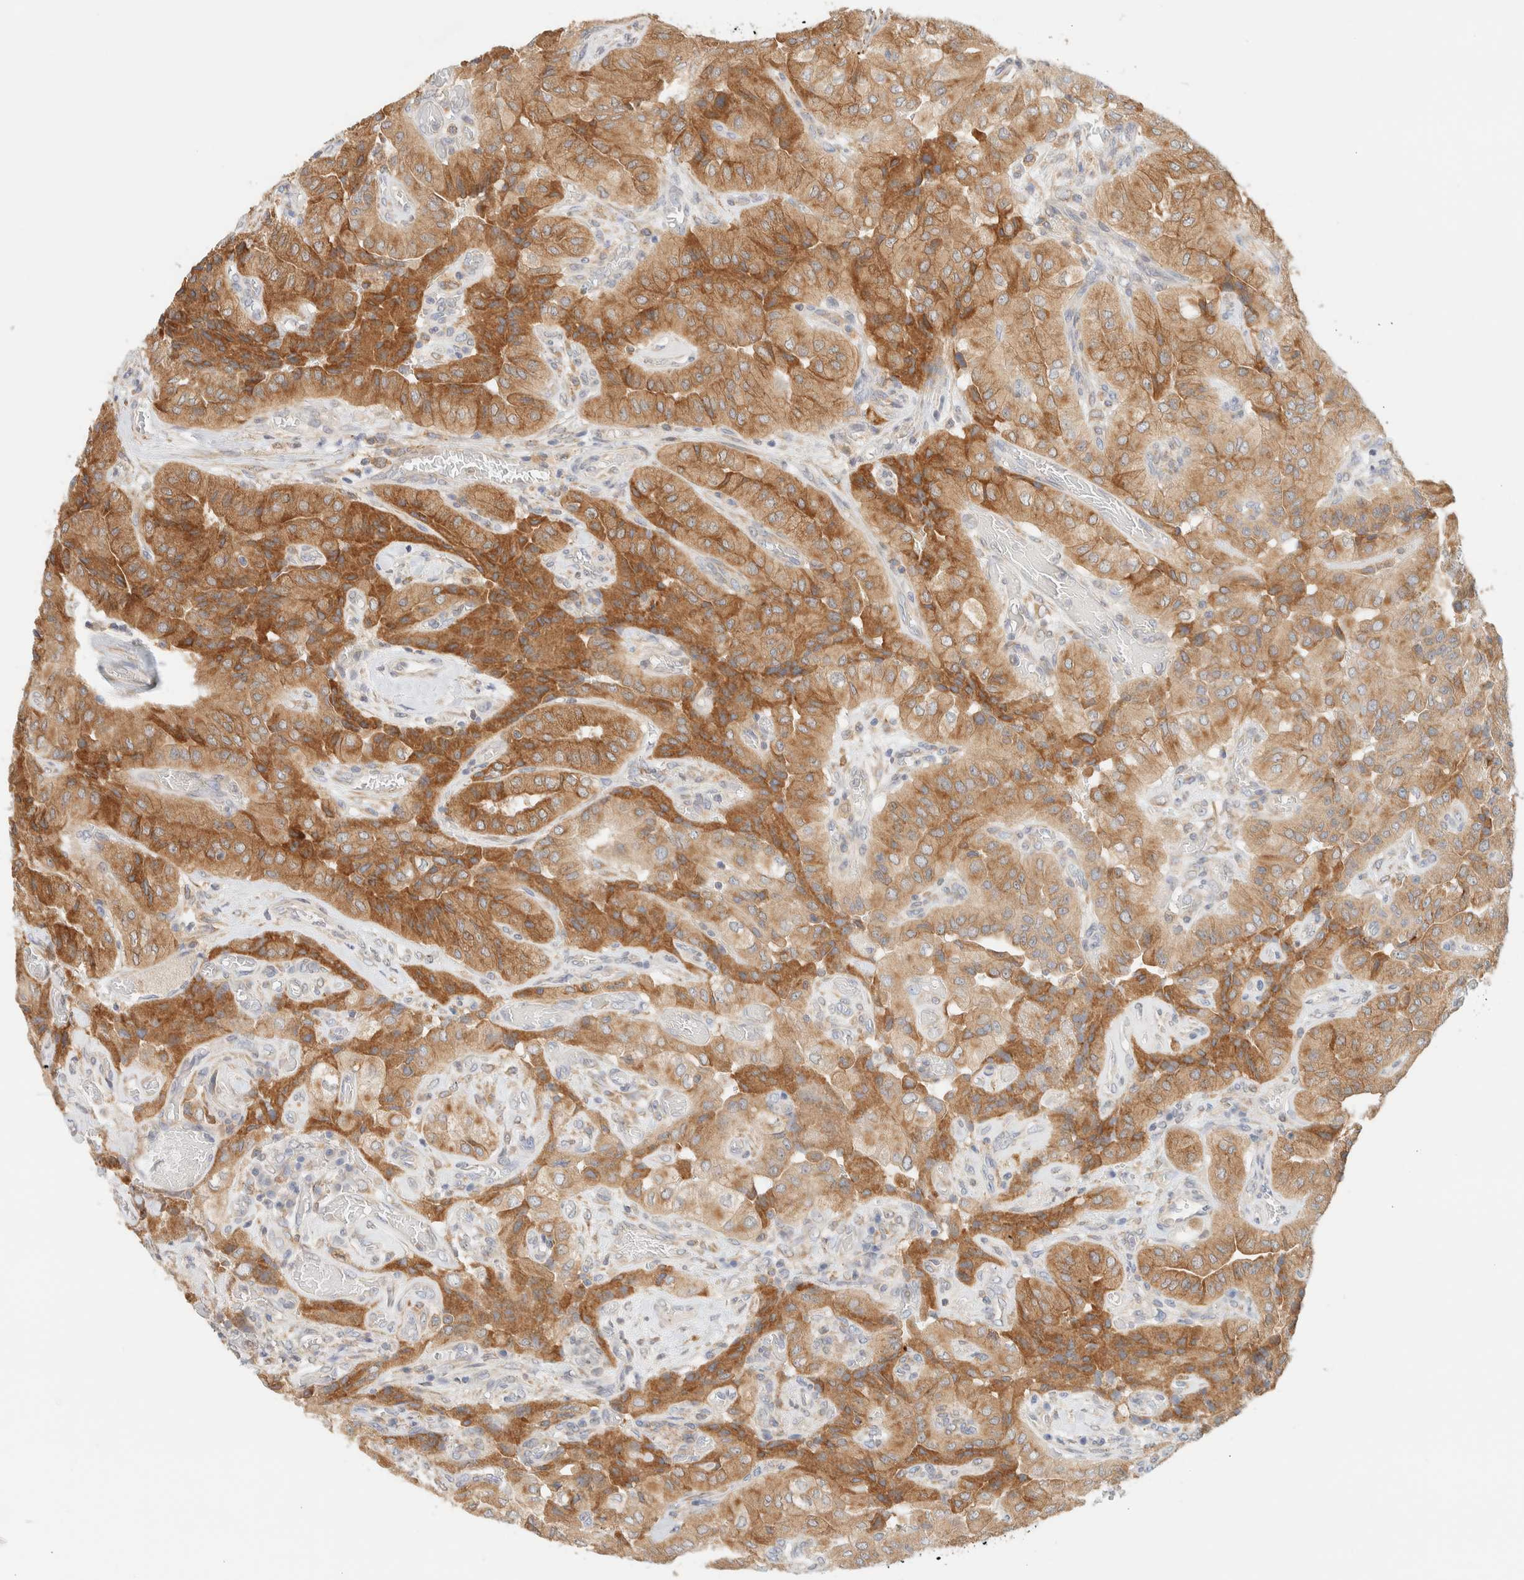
{"staining": {"intensity": "moderate", "quantity": ">75%", "location": "cytoplasmic/membranous"}, "tissue": "thyroid cancer", "cell_type": "Tumor cells", "image_type": "cancer", "snomed": [{"axis": "morphology", "description": "Papillary adenocarcinoma, NOS"}, {"axis": "topography", "description": "Thyroid gland"}], "caption": "DAB (3,3'-diaminobenzidine) immunohistochemical staining of human papillary adenocarcinoma (thyroid) demonstrates moderate cytoplasmic/membranous protein expression in about >75% of tumor cells.", "gene": "NT5C", "patient": {"sex": "female", "age": 59}}